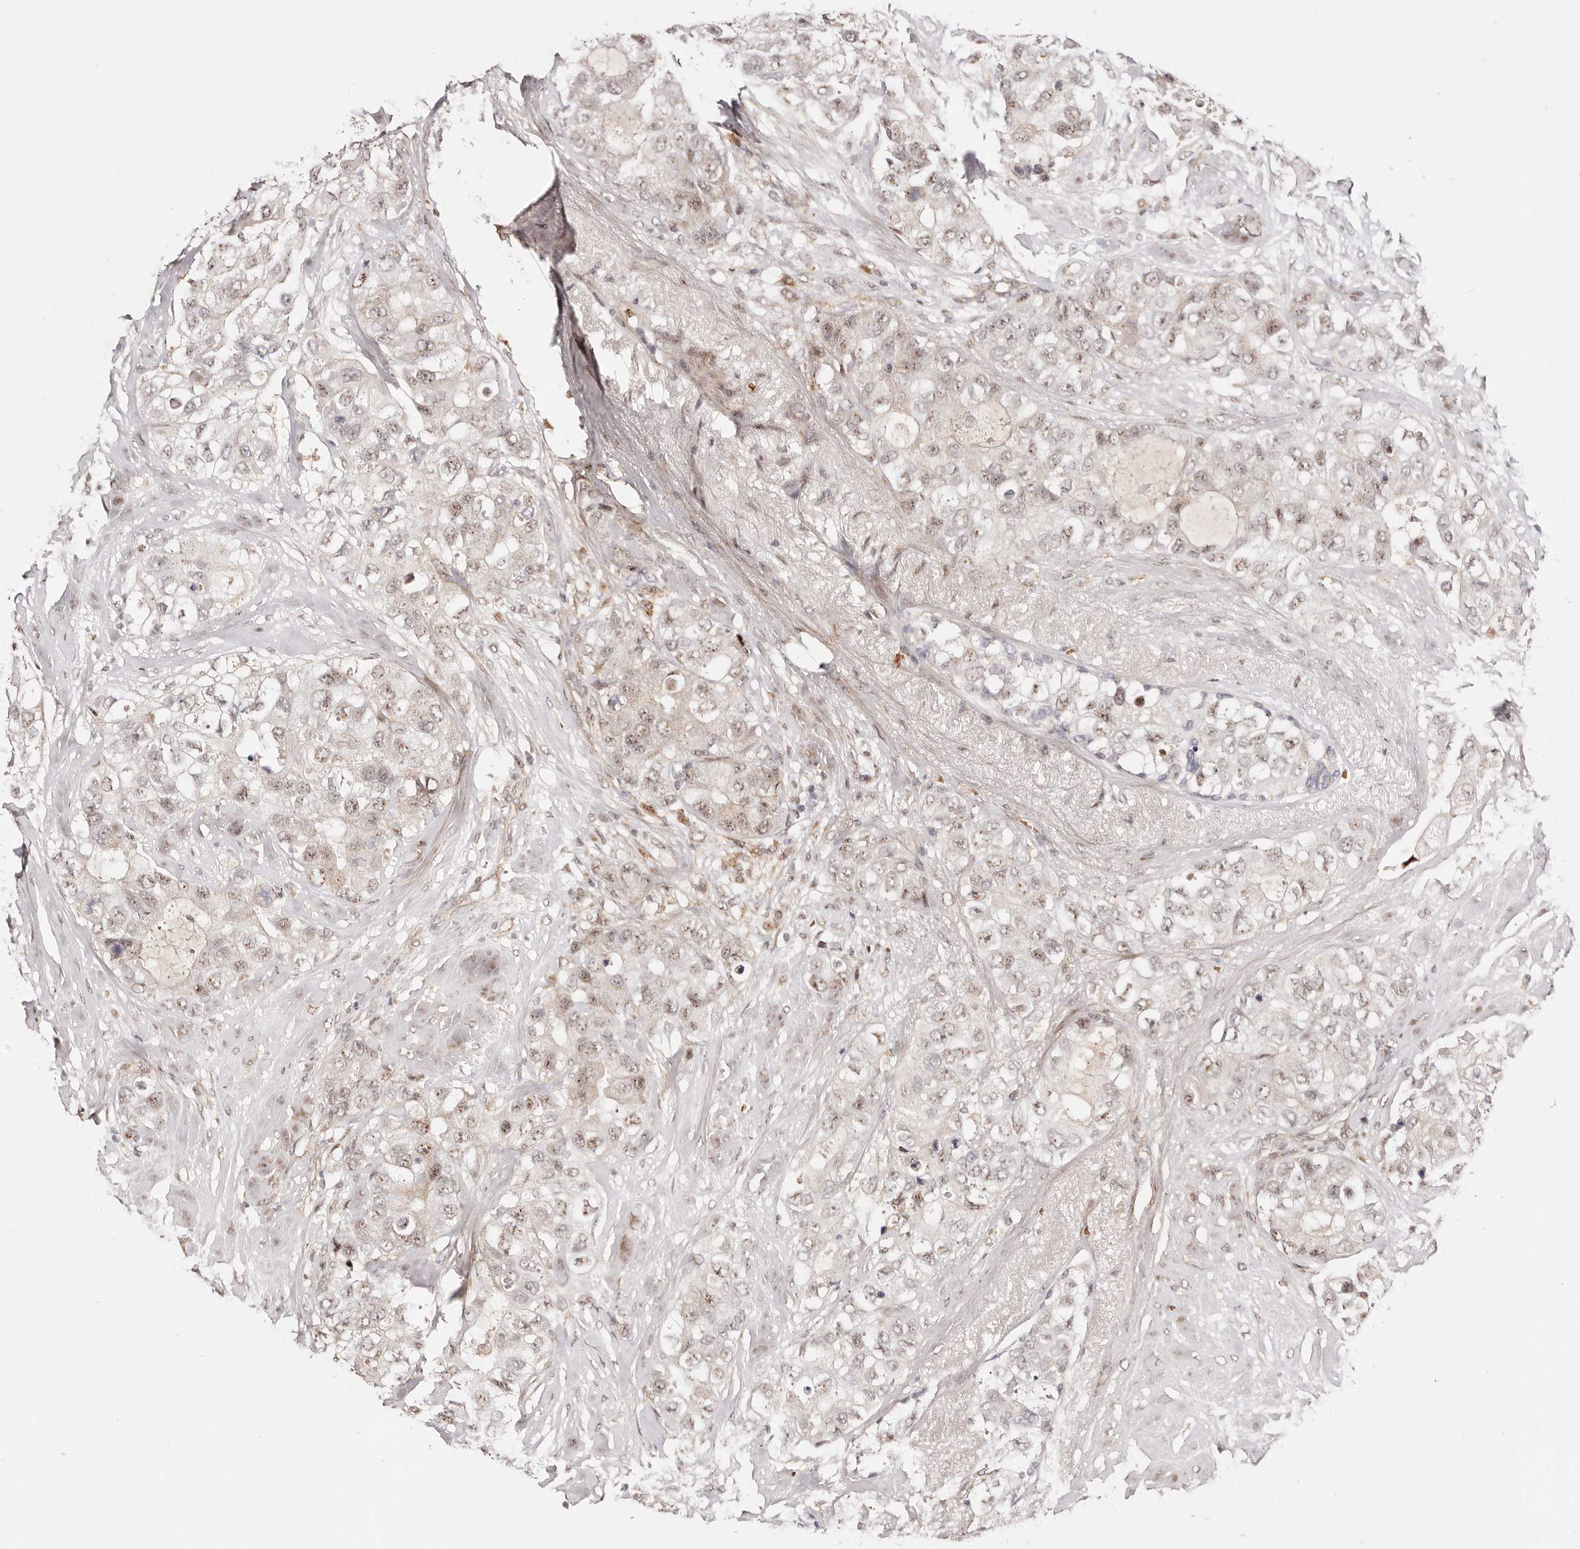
{"staining": {"intensity": "weak", "quantity": "25%-75%", "location": "nuclear"}, "tissue": "breast cancer", "cell_type": "Tumor cells", "image_type": "cancer", "snomed": [{"axis": "morphology", "description": "Duct carcinoma"}, {"axis": "topography", "description": "Breast"}], "caption": "Weak nuclear protein staining is present in approximately 25%-75% of tumor cells in infiltrating ductal carcinoma (breast).", "gene": "WRN", "patient": {"sex": "female", "age": 62}}